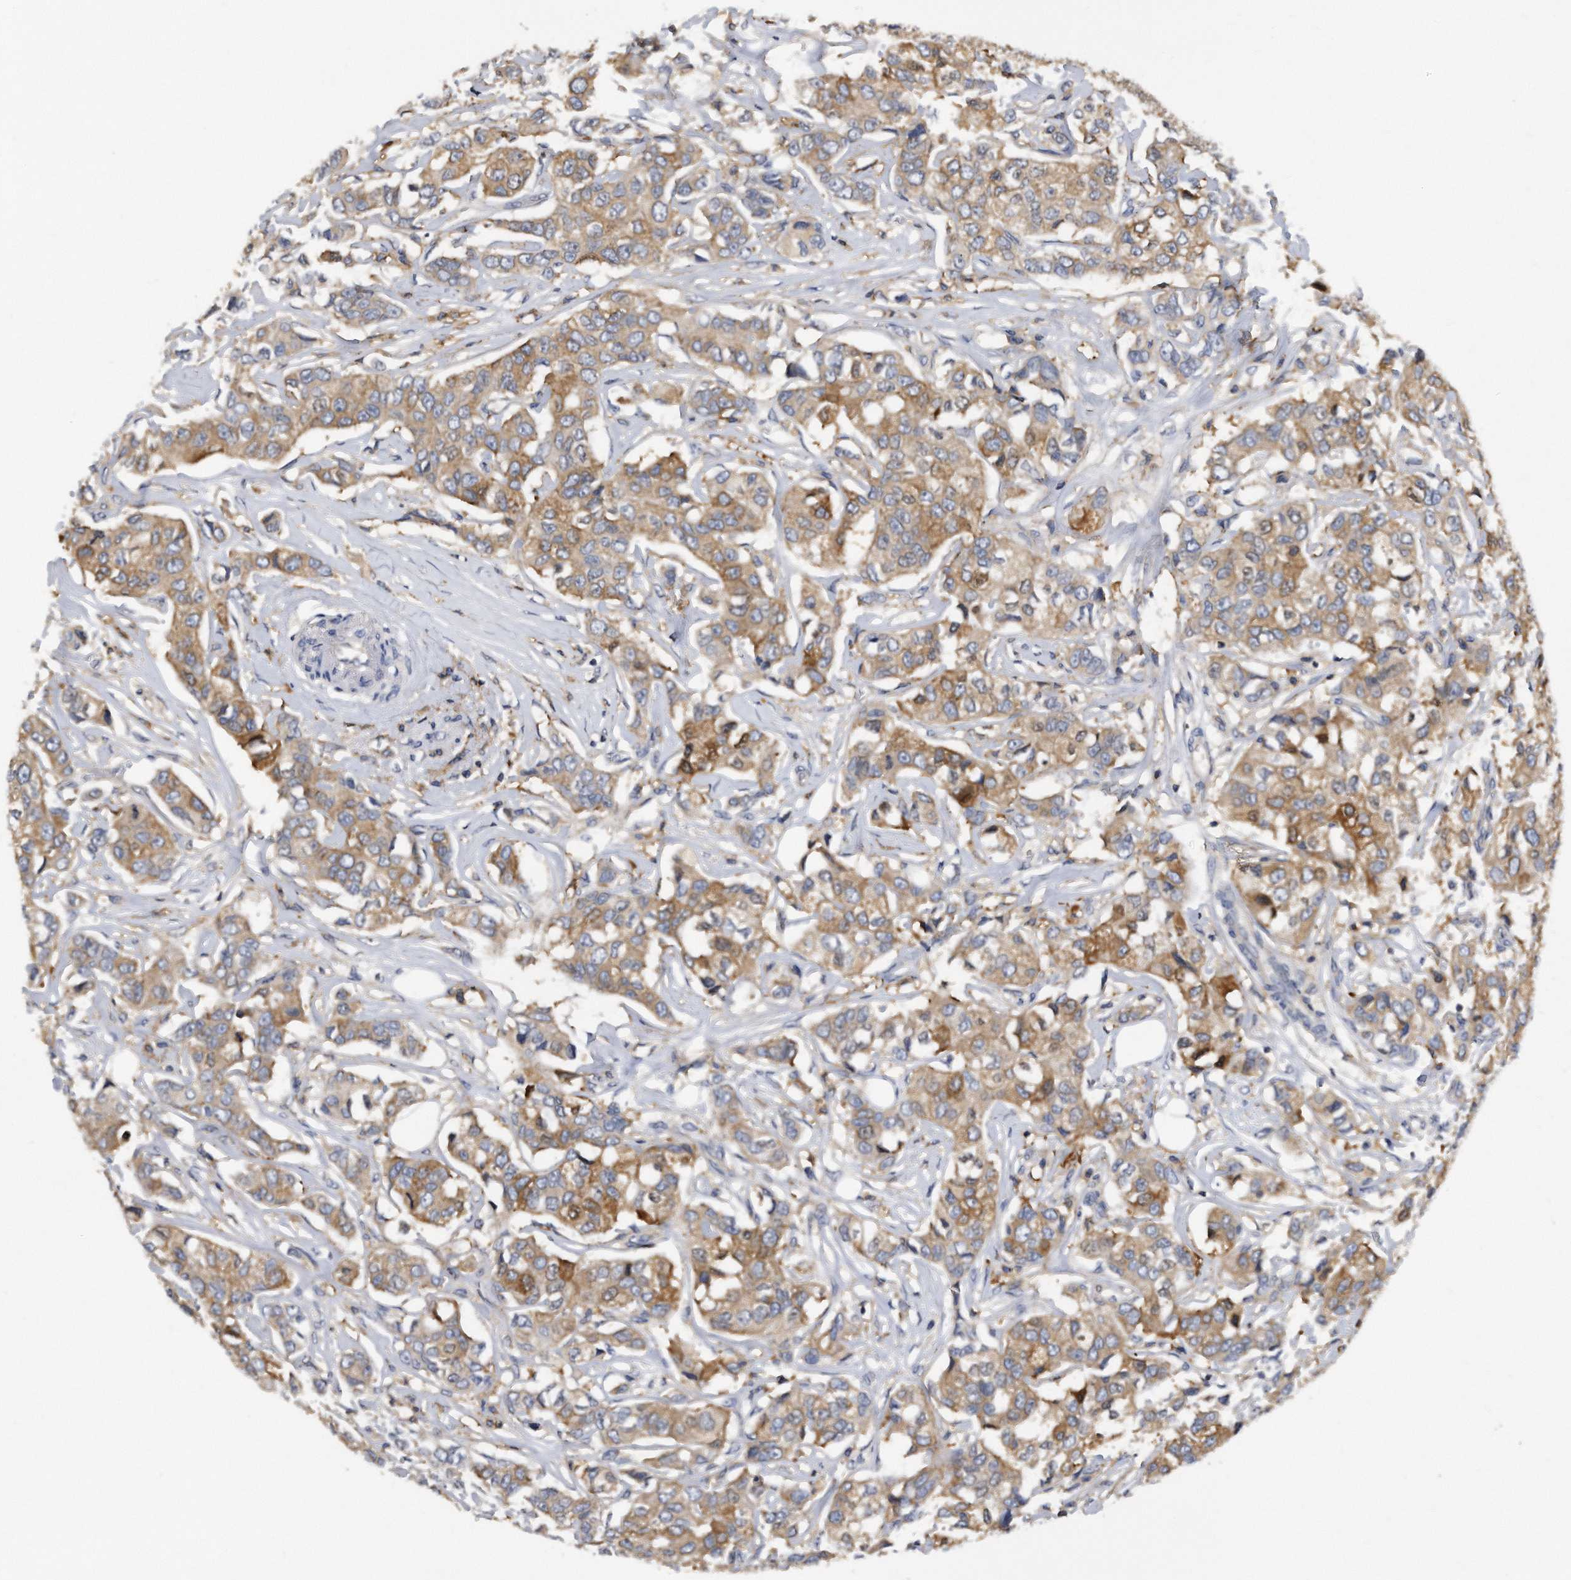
{"staining": {"intensity": "moderate", "quantity": ">75%", "location": "cytoplasmic/membranous"}, "tissue": "breast cancer", "cell_type": "Tumor cells", "image_type": "cancer", "snomed": [{"axis": "morphology", "description": "Duct carcinoma"}, {"axis": "topography", "description": "Breast"}], "caption": "A high-resolution micrograph shows IHC staining of breast cancer (infiltrating ductal carcinoma), which shows moderate cytoplasmic/membranous positivity in about >75% of tumor cells.", "gene": "ATG5", "patient": {"sex": "female", "age": 80}}